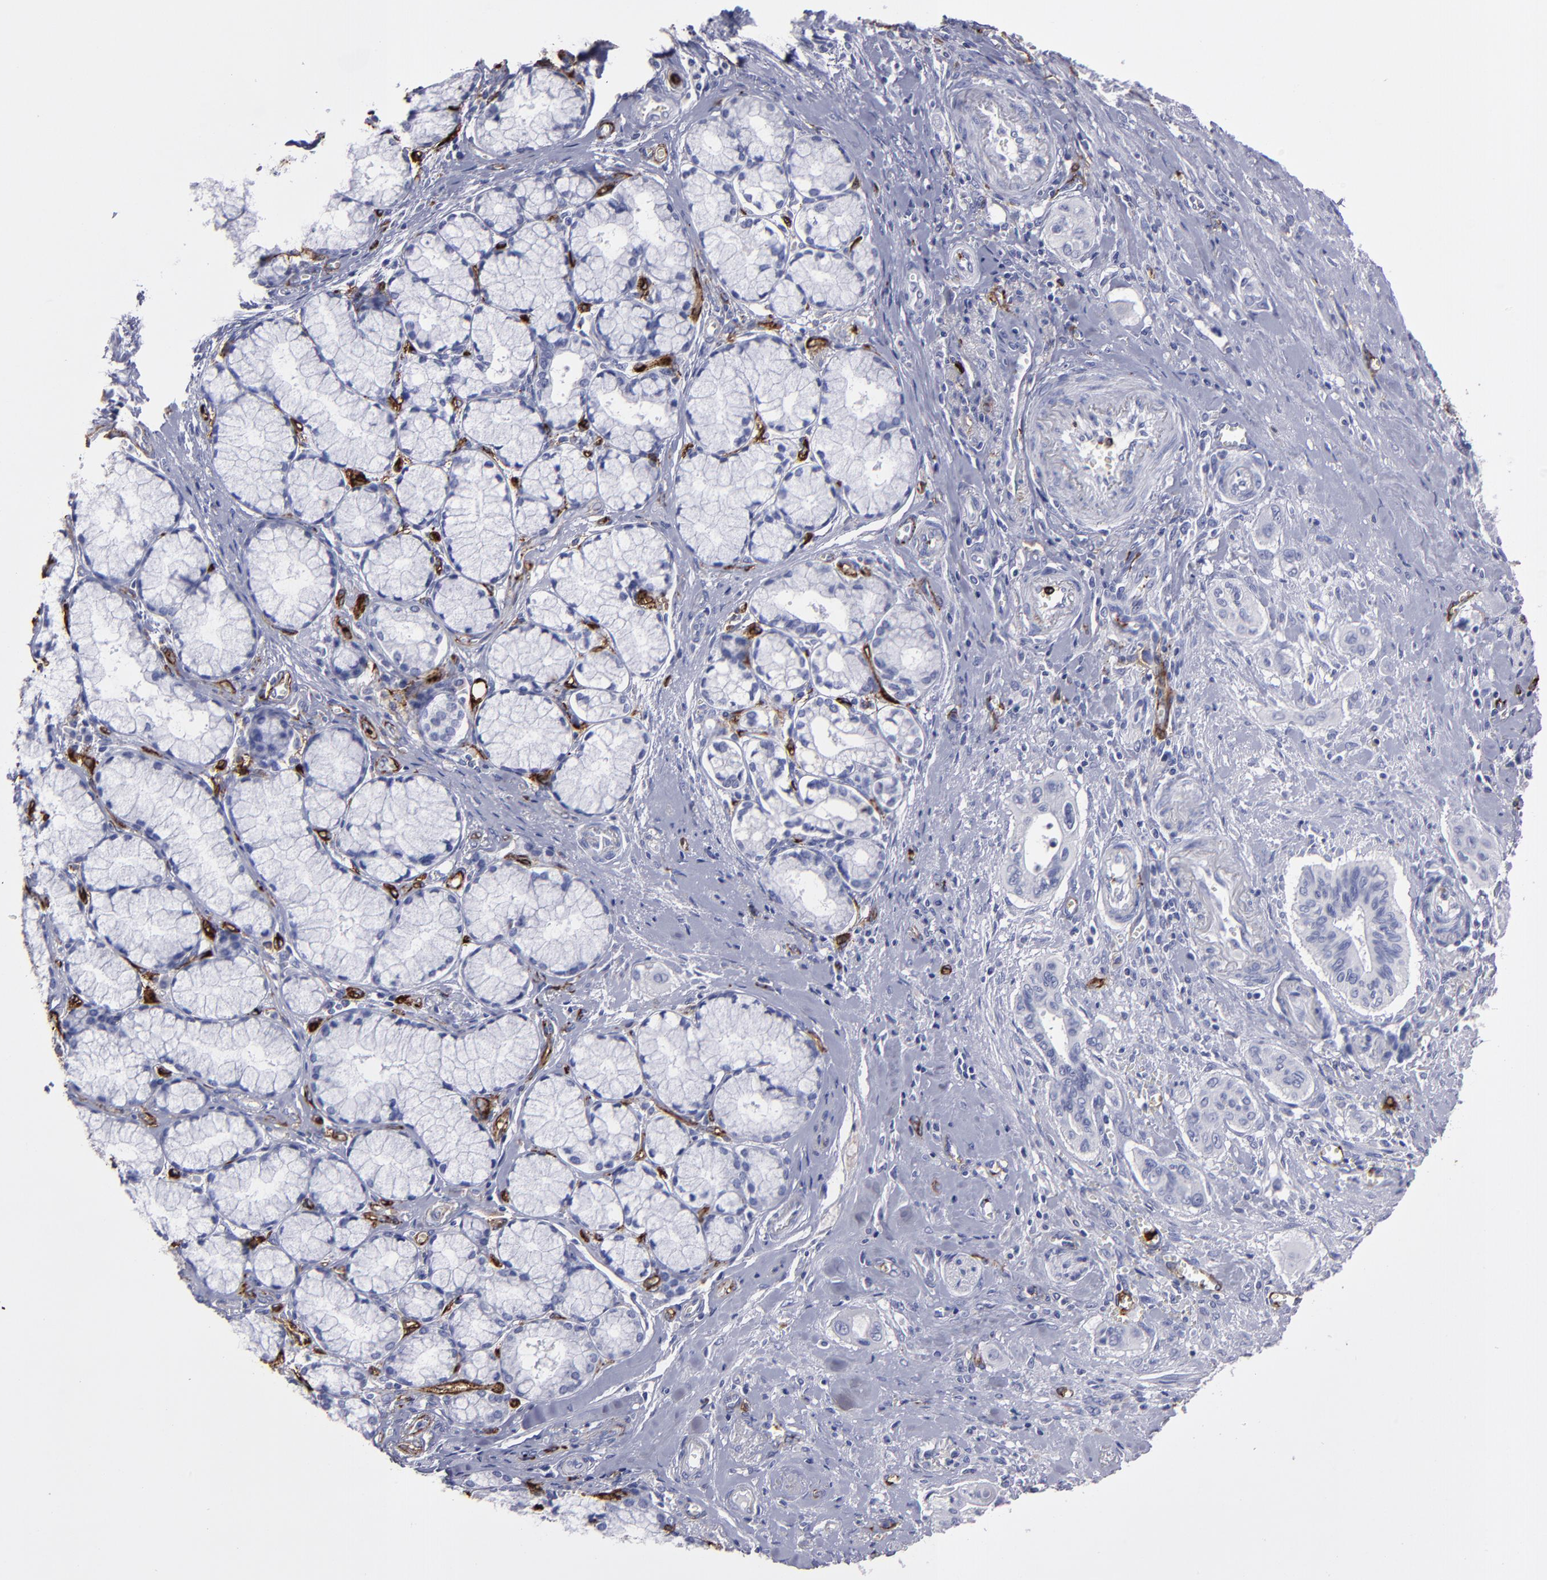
{"staining": {"intensity": "negative", "quantity": "none", "location": "none"}, "tissue": "pancreatic cancer", "cell_type": "Tumor cells", "image_type": "cancer", "snomed": [{"axis": "morphology", "description": "Adenocarcinoma, NOS"}, {"axis": "topography", "description": "Pancreas"}], "caption": "Human pancreatic cancer stained for a protein using immunohistochemistry reveals no positivity in tumor cells.", "gene": "CD36", "patient": {"sex": "male", "age": 77}}